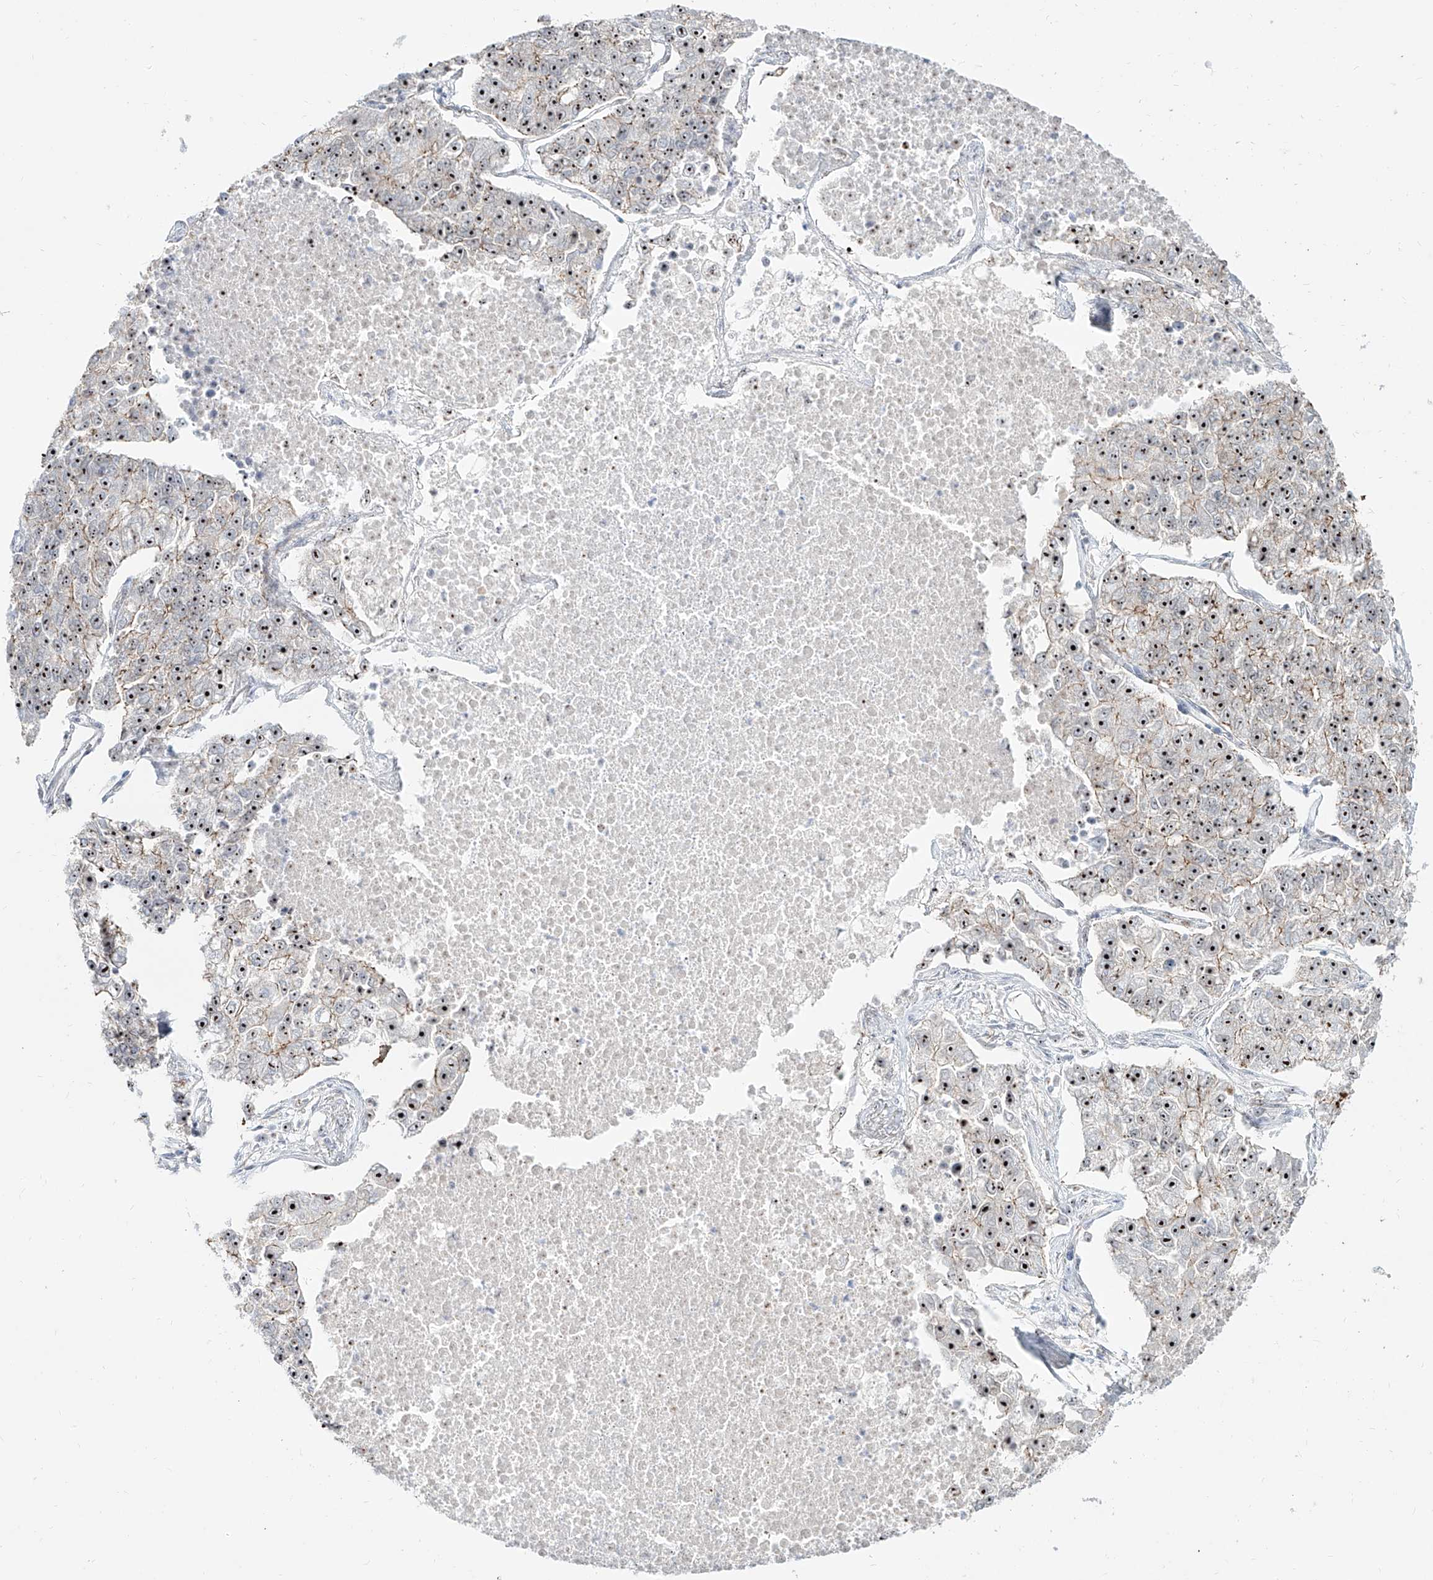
{"staining": {"intensity": "strong", "quantity": ">75%", "location": "nuclear"}, "tissue": "lung cancer", "cell_type": "Tumor cells", "image_type": "cancer", "snomed": [{"axis": "morphology", "description": "Adenocarcinoma, NOS"}, {"axis": "topography", "description": "Lung"}], "caption": "The micrograph displays a brown stain indicating the presence of a protein in the nuclear of tumor cells in lung adenocarcinoma.", "gene": "ZNF710", "patient": {"sex": "male", "age": 49}}